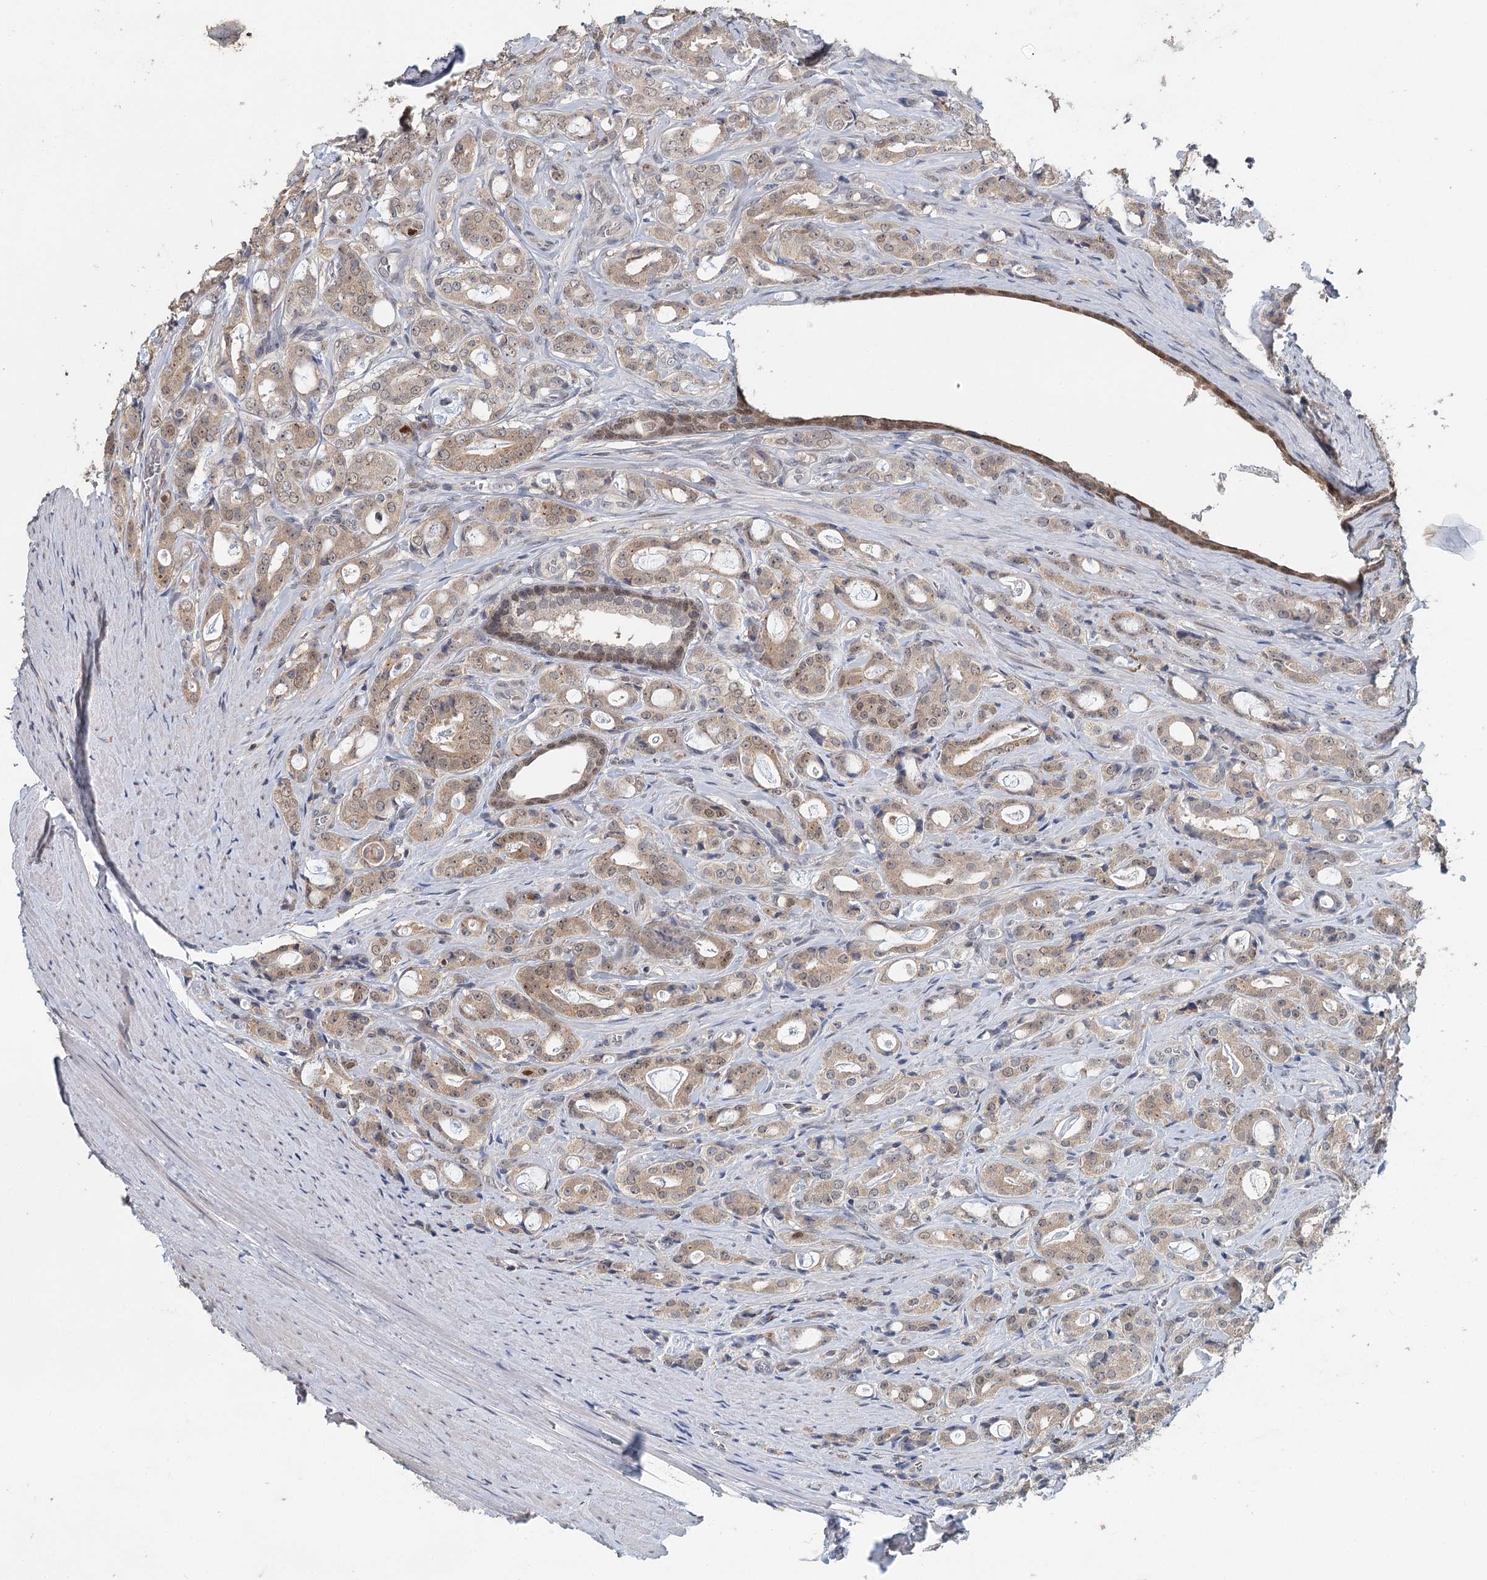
{"staining": {"intensity": "weak", "quantity": ">75%", "location": "cytoplasmic/membranous,nuclear"}, "tissue": "prostate cancer", "cell_type": "Tumor cells", "image_type": "cancer", "snomed": [{"axis": "morphology", "description": "Adenocarcinoma, High grade"}, {"axis": "topography", "description": "Prostate"}], "caption": "Immunohistochemical staining of human prostate cancer (high-grade adenocarcinoma) exhibits low levels of weak cytoplasmic/membranous and nuclear protein staining in approximately >75% of tumor cells.", "gene": "ADK", "patient": {"sex": "male", "age": 63}}